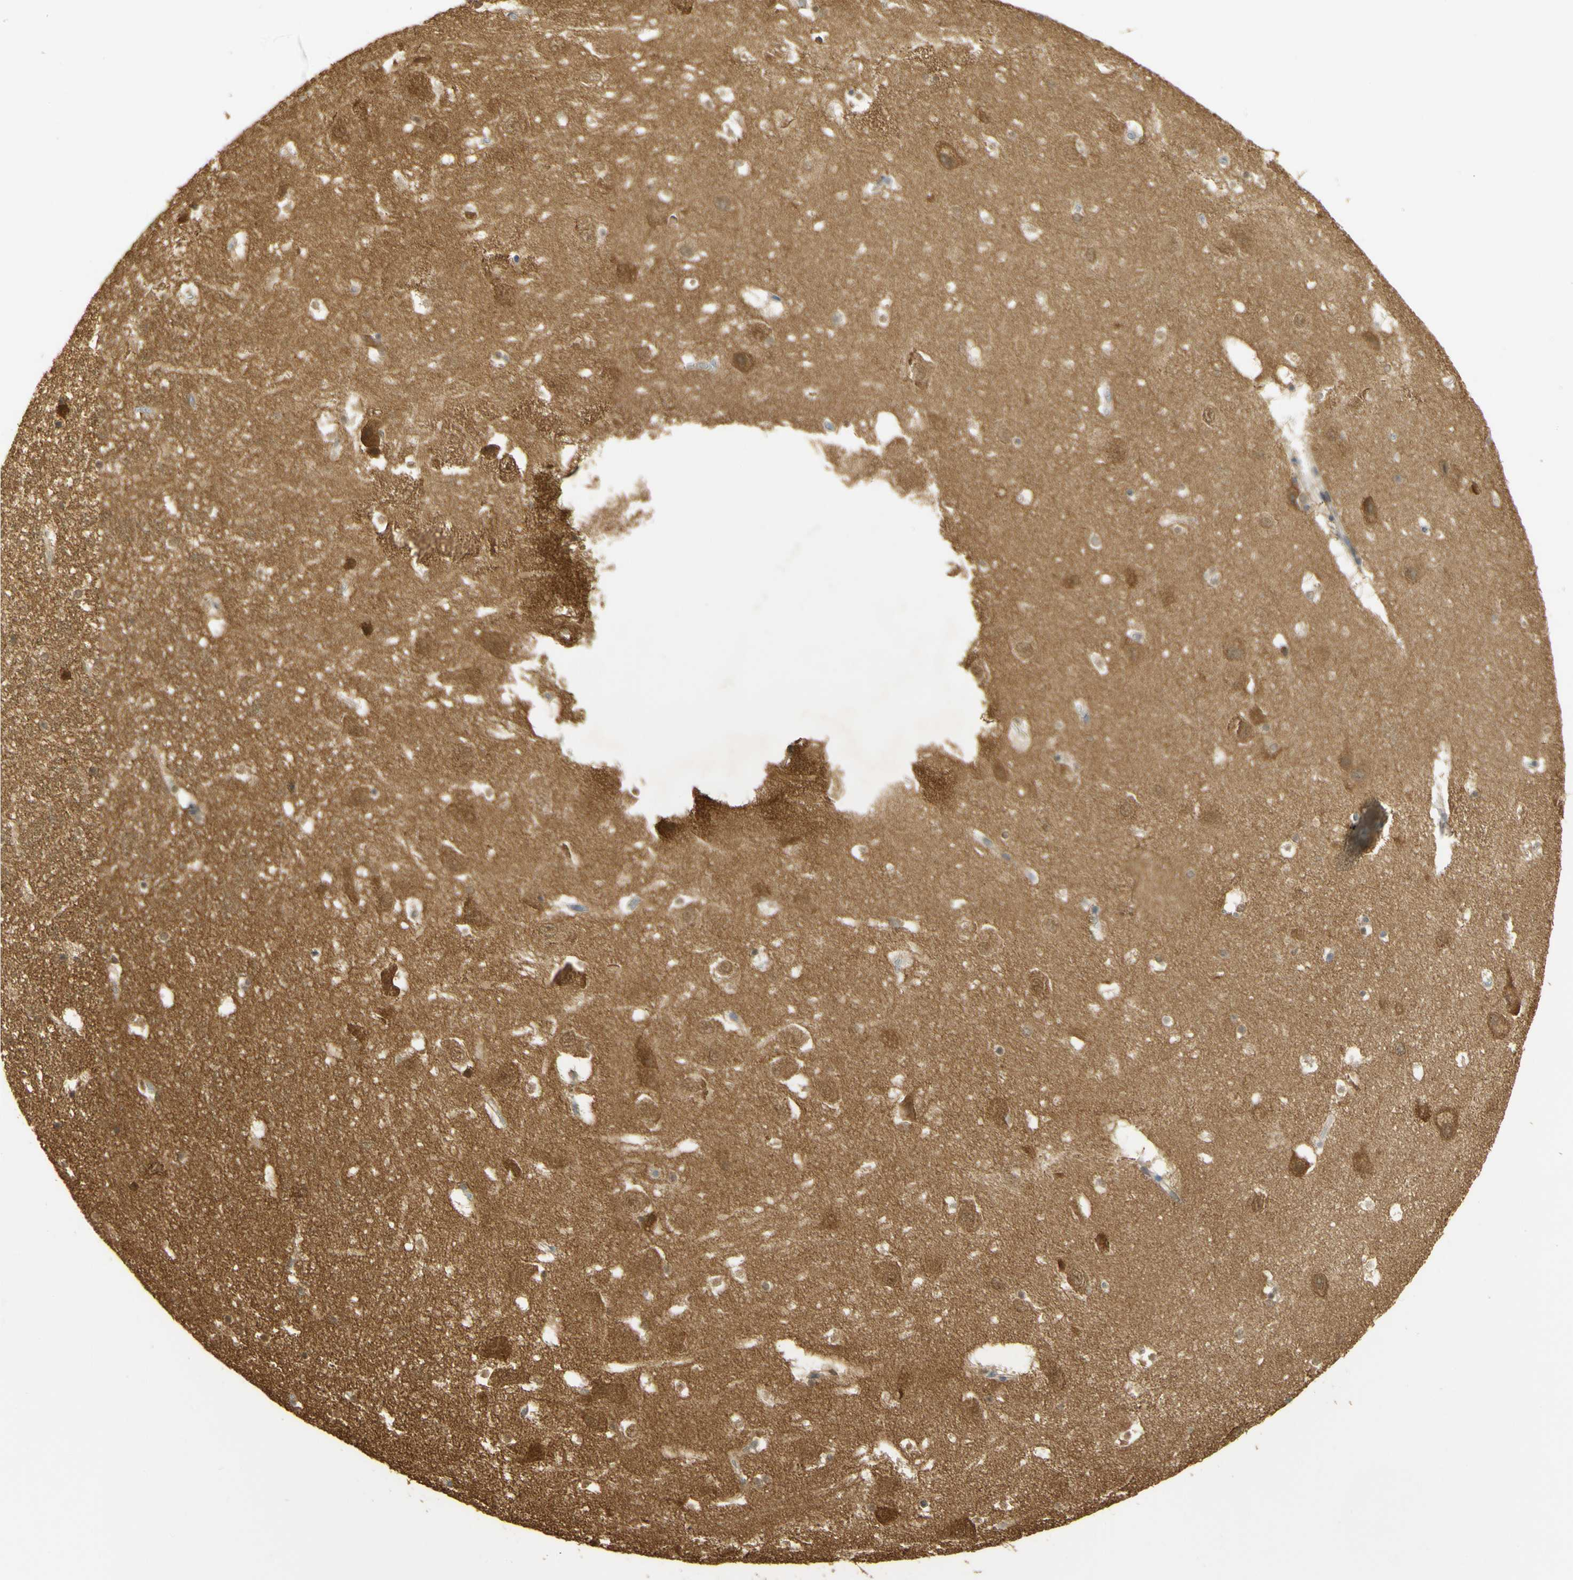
{"staining": {"intensity": "moderate", "quantity": "<25%", "location": "nuclear"}, "tissue": "hippocampus", "cell_type": "Glial cells", "image_type": "normal", "snomed": [{"axis": "morphology", "description": "Normal tissue, NOS"}, {"axis": "topography", "description": "Hippocampus"}], "caption": "Immunohistochemistry (IHC) histopathology image of benign hippocampus: hippocampus stained using immunohistochemistry demonstrates low levels of moderate protein expression localized specifically in the nuclear of glial cells, appearing as a nuclear brown color.", "gene": "PAK1", "patient": {"sex": "male", "age": 45}}